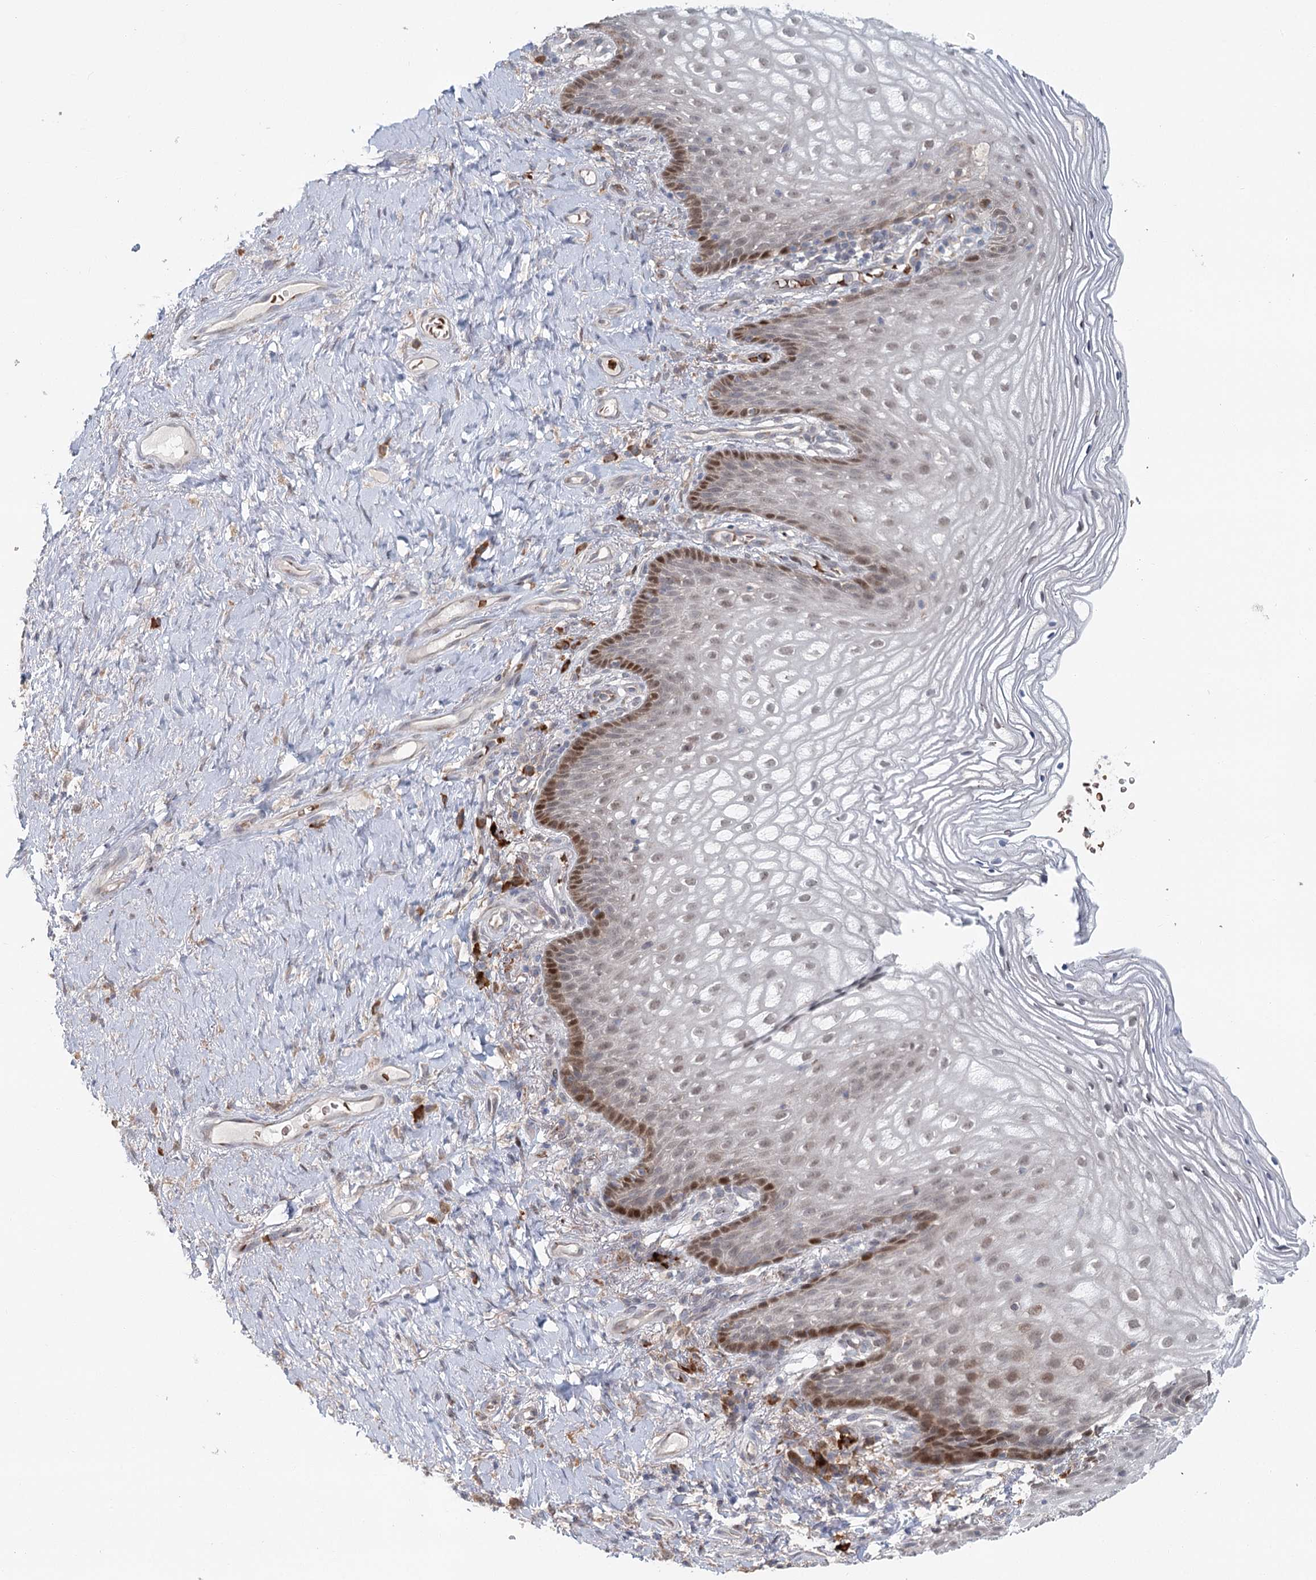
{"staining": {"intensity": "moderate", "quantity": "<25%", "location": "nuclear"}, "tissue": "vagina", "cell_type": "Squamous epithelial cells", "image_type": "normal", "snomed": [{"axis": "morphology", "description": "Normal tissue, NOS"}, {"axis": "topography", "description": "Vagina"}], "caption": "Squamous epithelial cells exhibit low levels of moderate nuclear positivity in about <25% of cells in benign vagina.", "gene": "ADK", "patient": {"sex": "female", "age": 60}}